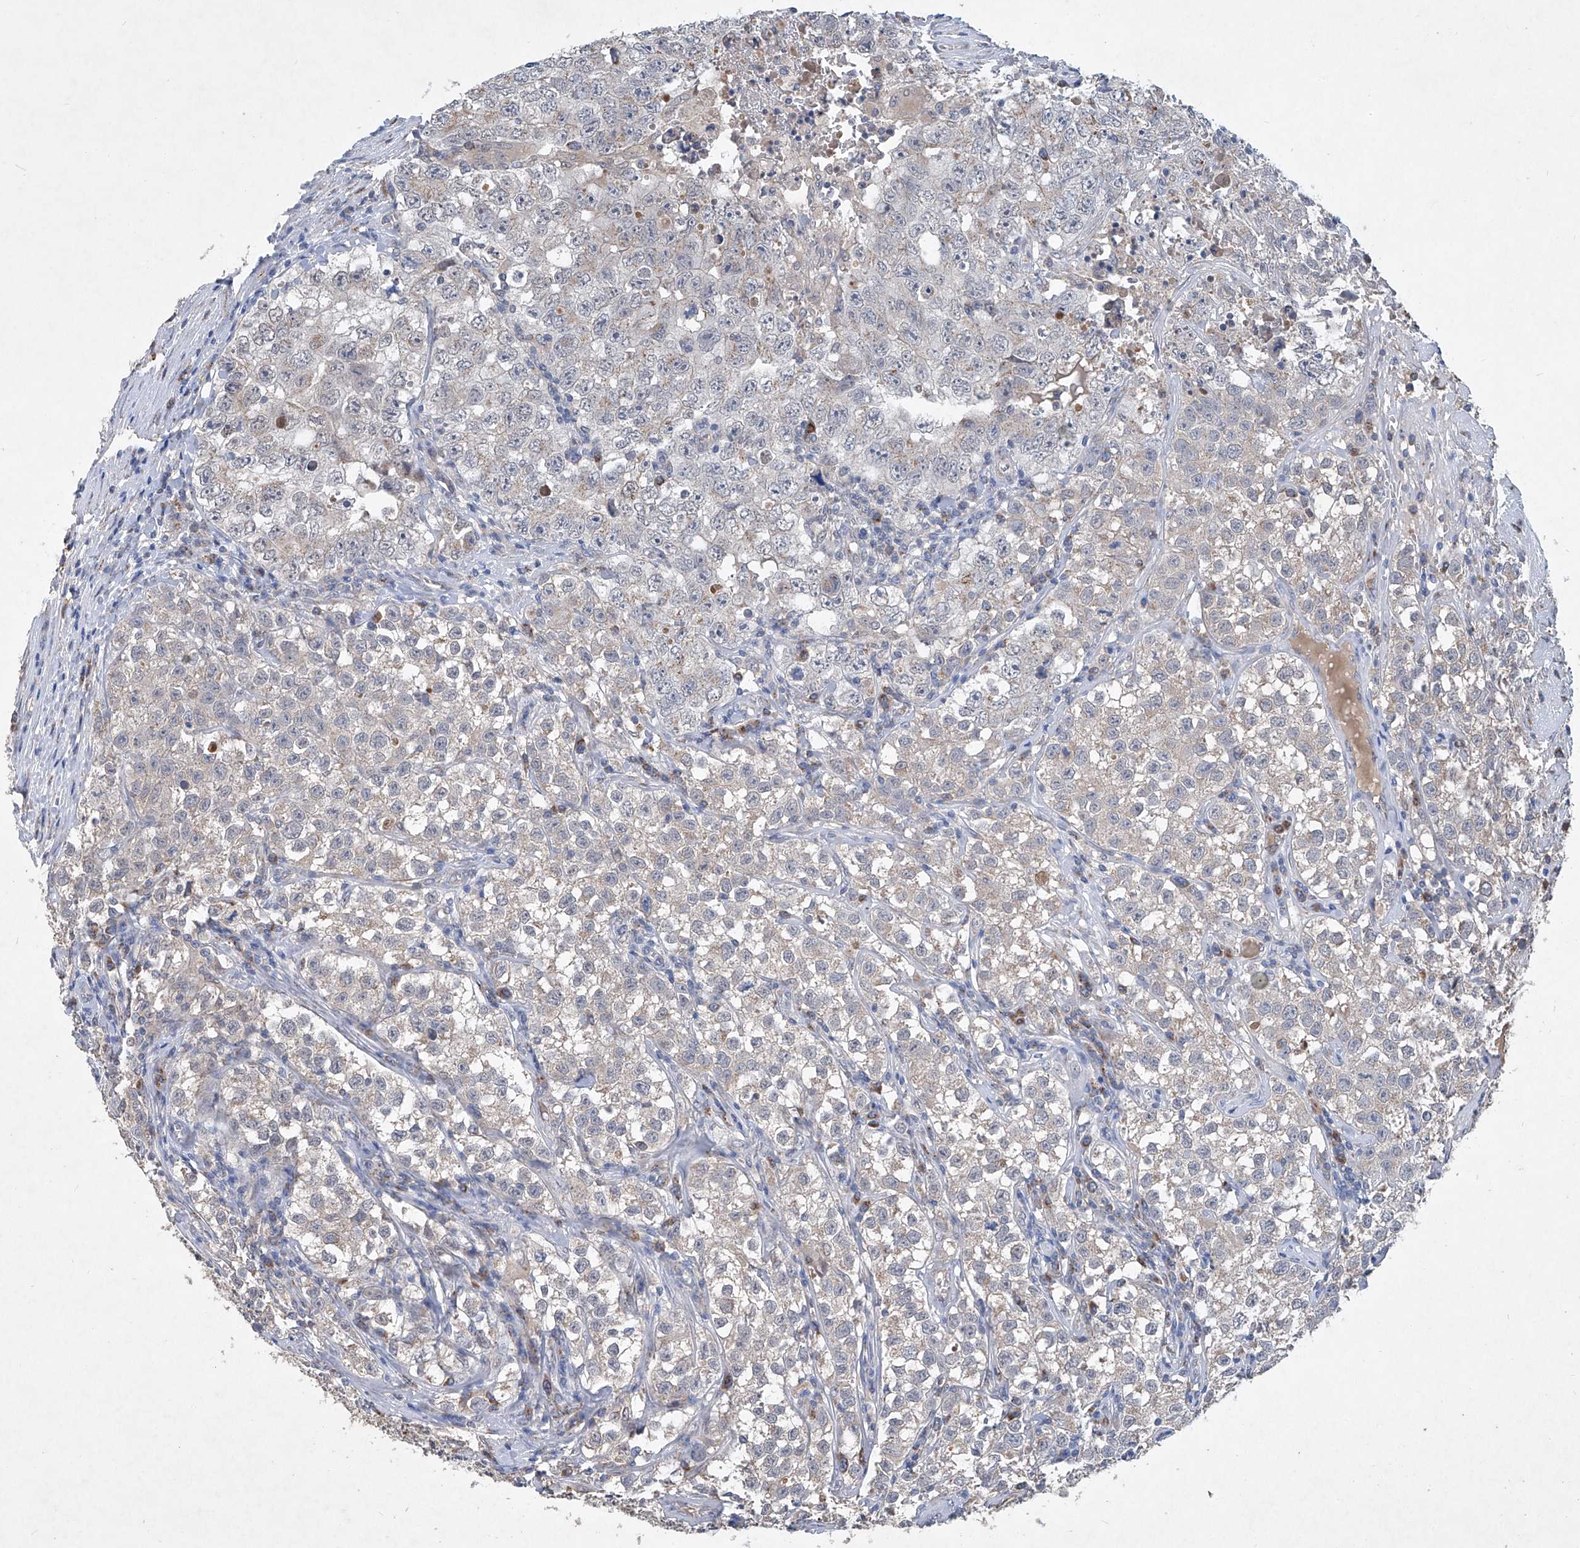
{"staining": {"intensity": "negative", "quantity": "none", "location": "none"}, "tissue": "testis cancer", "cell_type": "Tumor cells", "image_type": "cancer", "snomed": [{"axis": "morphology", "description": "Seminoma, NOS"}, {"axis": "morphology", "description": "Carcinoma, Embryonal, NOS"}, {"axis": "topography", "description": "Testis"}], "caption": "Tumor cells are negative for protein expression in human testis cancer (seminoma).", "gene": "PCSK5", "patient": {"sex": "male", "age": 43}}